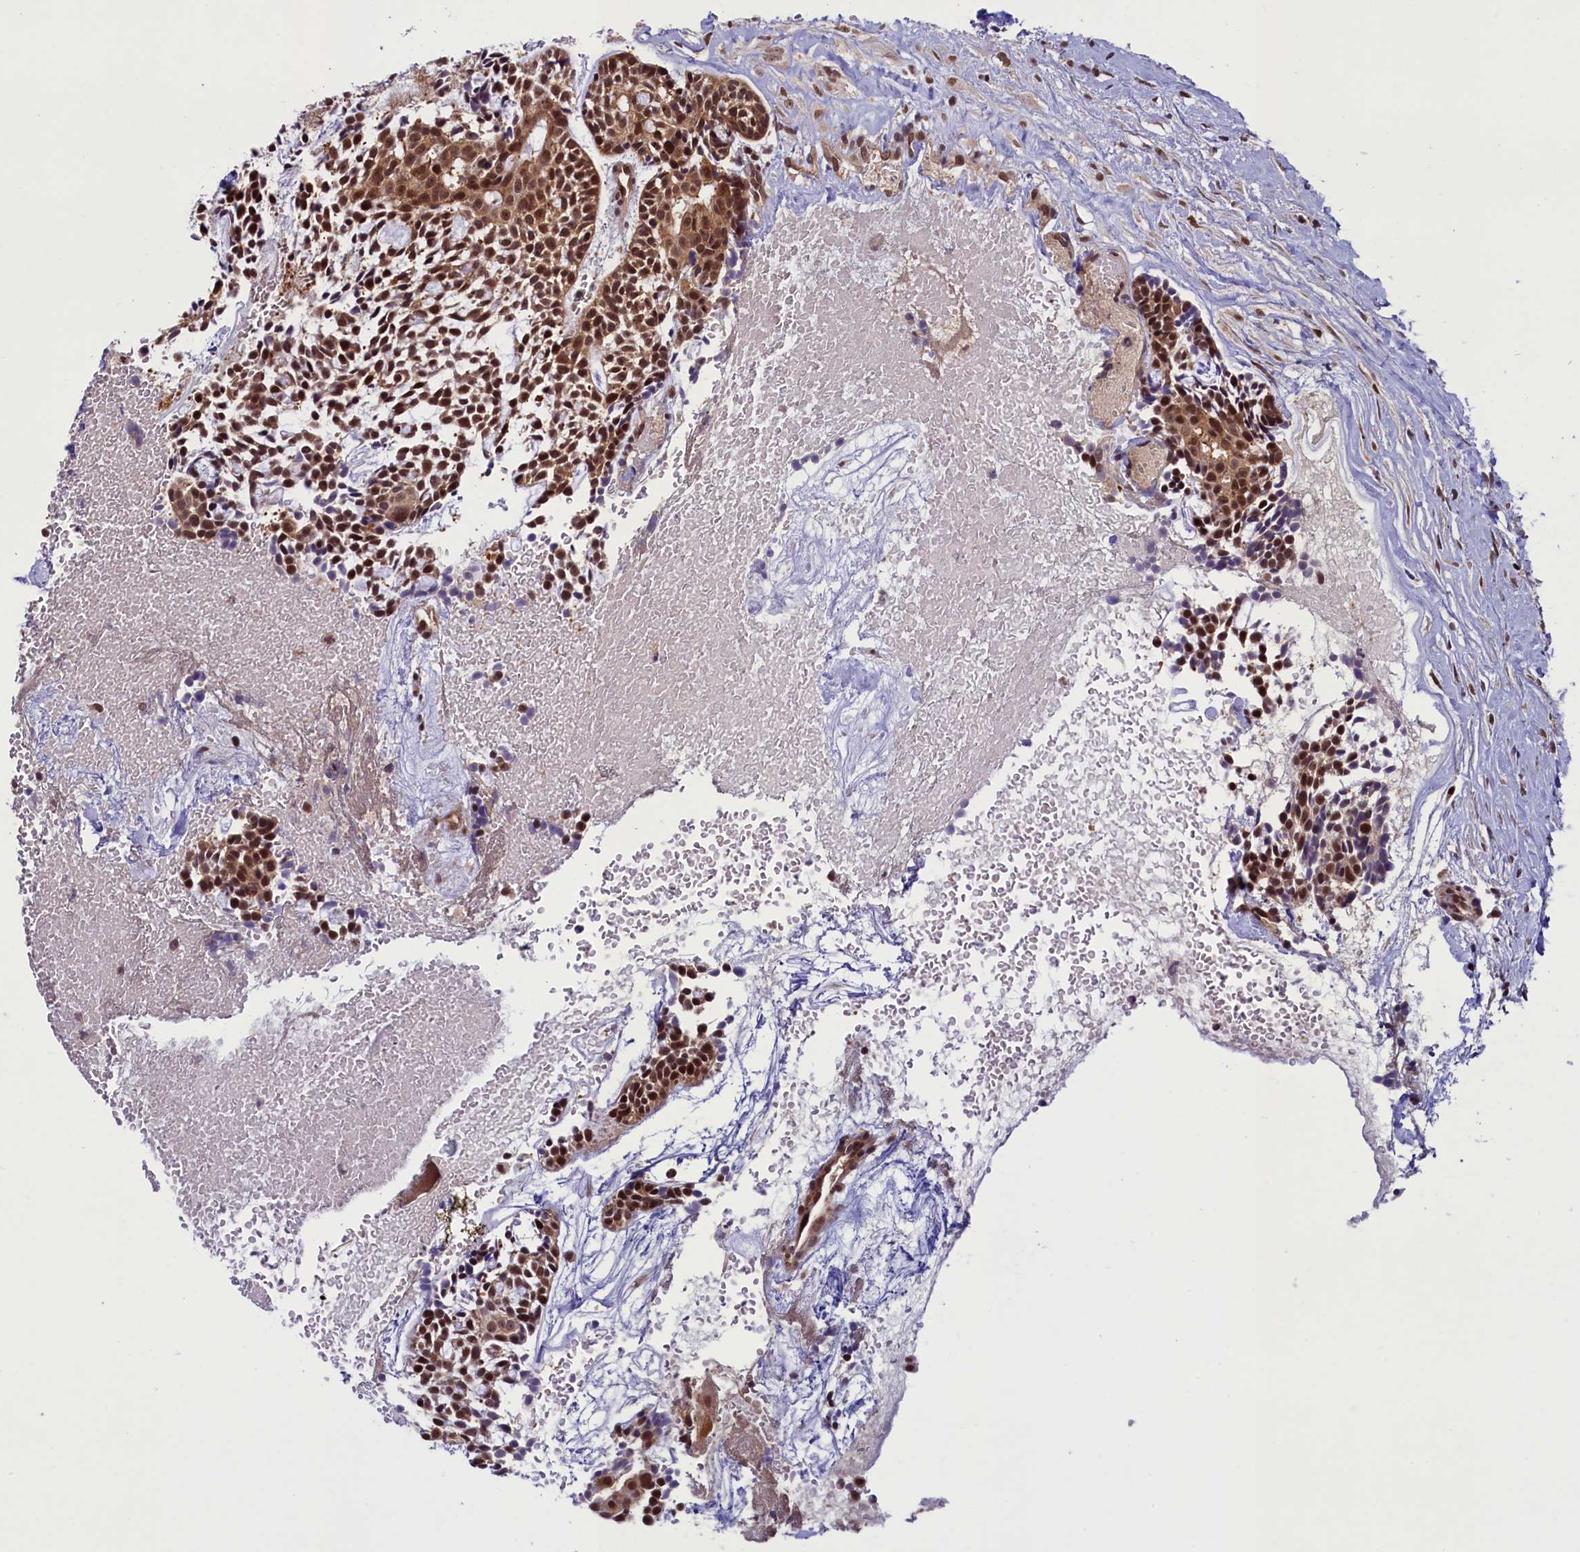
{"staining": {"intensity": "strong", "quantity": ">75%", "location": "cytoplasmic/membranous,nuclear"}, "tissue": "head and neck cancer", "cell_type": "Tumor cells", "image_type": "cancer", "snomed": [{"axis": "morphology", "description": "Adenocarcinoma, NOS"}, {"axis": "topography", "description": "Subcutis"}, {"axis": "topography", "description": "Head-Neck"}], "caption": "Adenocarcinoma (head and neck) was stained to show a protein in brown. There is high levels of strong cytoplasmic/membranous and nuclear staining in approximately >75% of tumor cells. Nuclei are stained in blue.", "gene": "SLC7A6OS", "patient": {"sex": "female", "age": 73}}